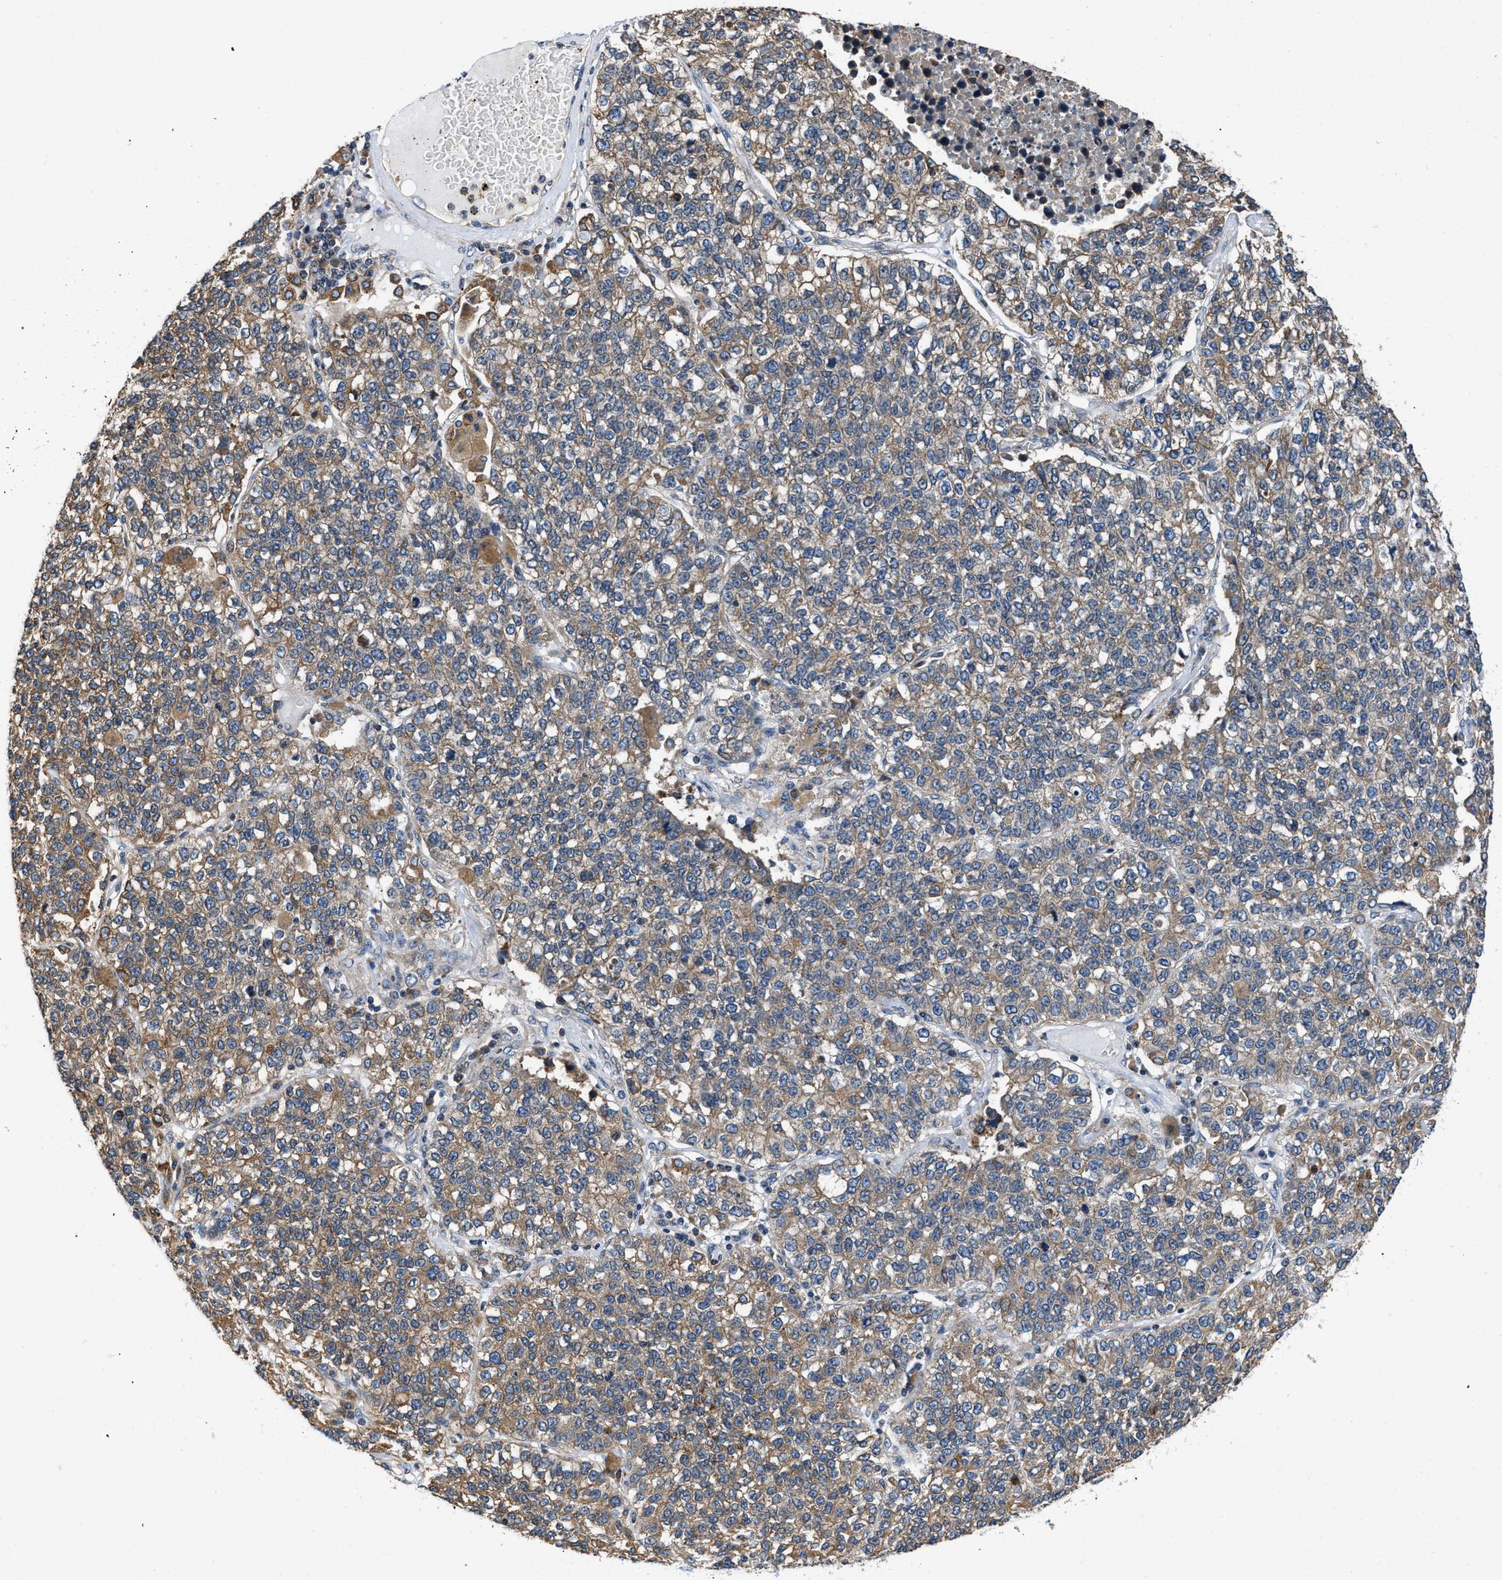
{"staining": {"intensity": "moderate", "quantity": ">75%", "location": "cytoplasmic/membranous"}, "tissue": "lung cancer", "cell_type": "Tumor cells", "image_type": "cancer", "snomed": [{"axis": "morphology", "description": "Adenocarcinoma, NOS"}, {"axis": "topography", "description": "Lung"}], "caption": "Immunohistochemical staining of human lung cancer (adenocarcinoma) shows medium levels of moderate cytoplasmic/membranous expression in about >75% of tumor cells. The staining was performed using DAB (3,3'-diaminobenzidine), with brown indicating positive protein expression. Nuclei are stained blue with hematoxylin.", "gene": "CEP128", "patient": {"sex": "male", "age": 49}}